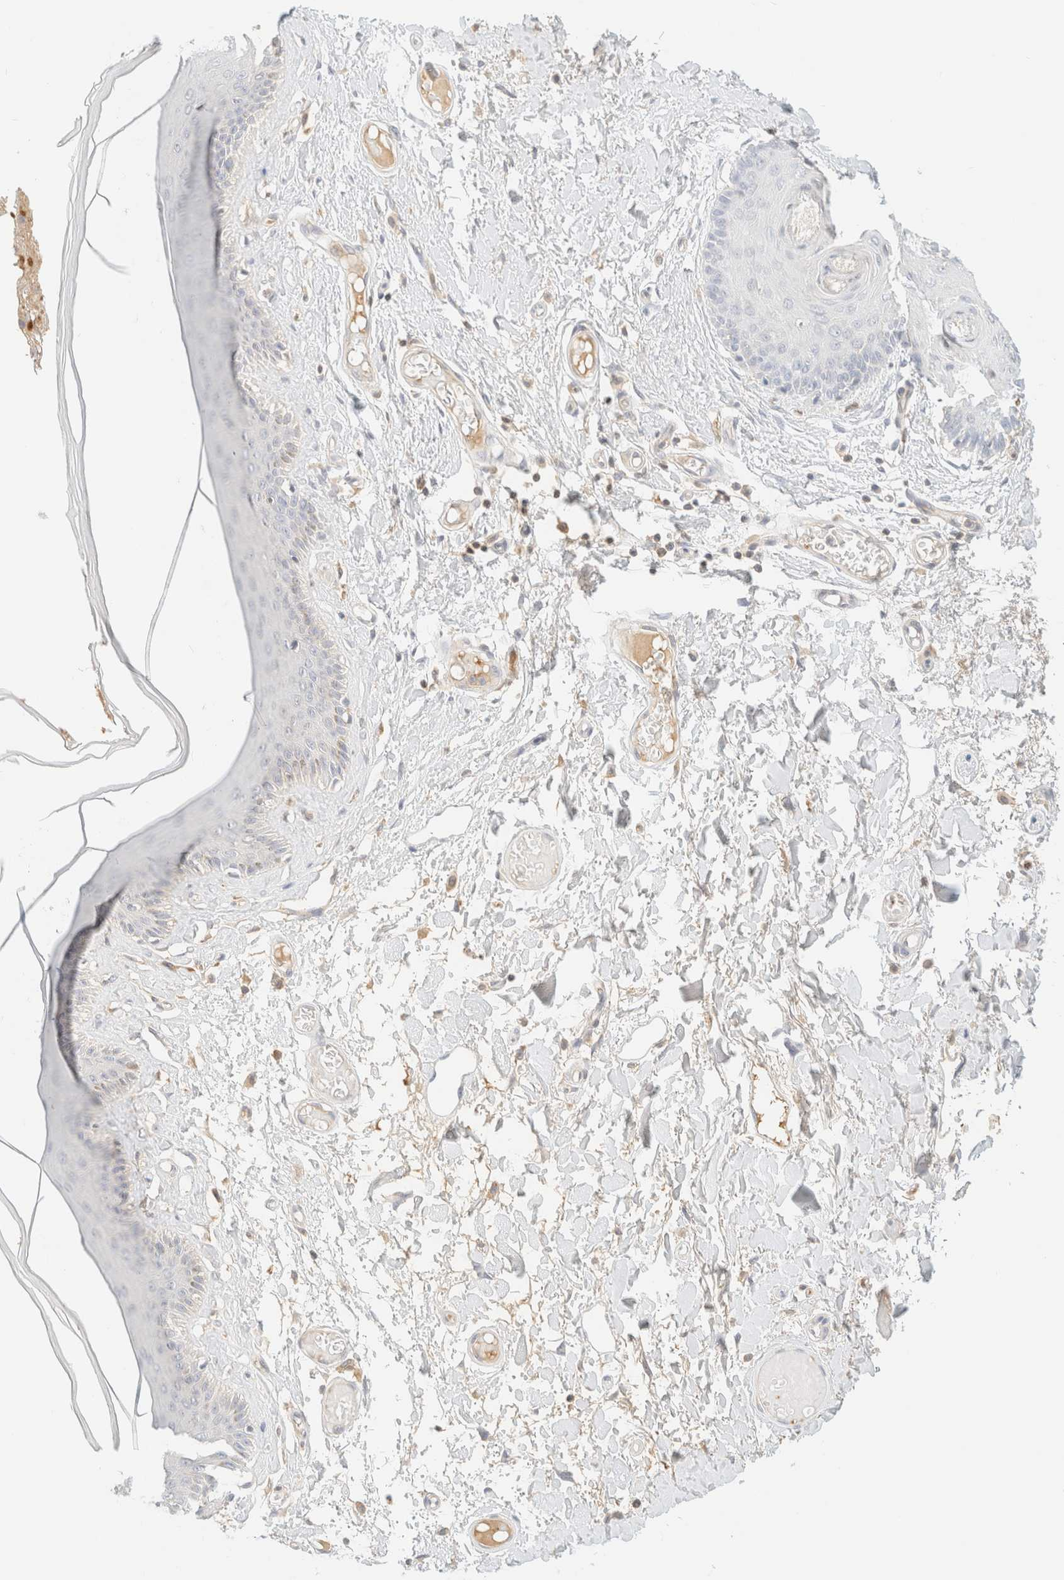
{"staining": {"intensity": "weak", "quantity": "<25%", "location": "cytoplasmic/membranous"}, "tissue": "skin", "cell_type": "Epidermal cells", "image_type": "normal", "snomed": [{"axis": "morphology", "description": "Normal tissue, NOS"}, {"axis": "topography", "description": "Vulva"}], "caption": "DAB (3,3'-diaminobenzidine) immunohistochemical staining of unremarkable human skin reveals no significant expression in epidermal cells.", "gene": "FHOD1", "patient": {"sex": "female", "age": 73}}